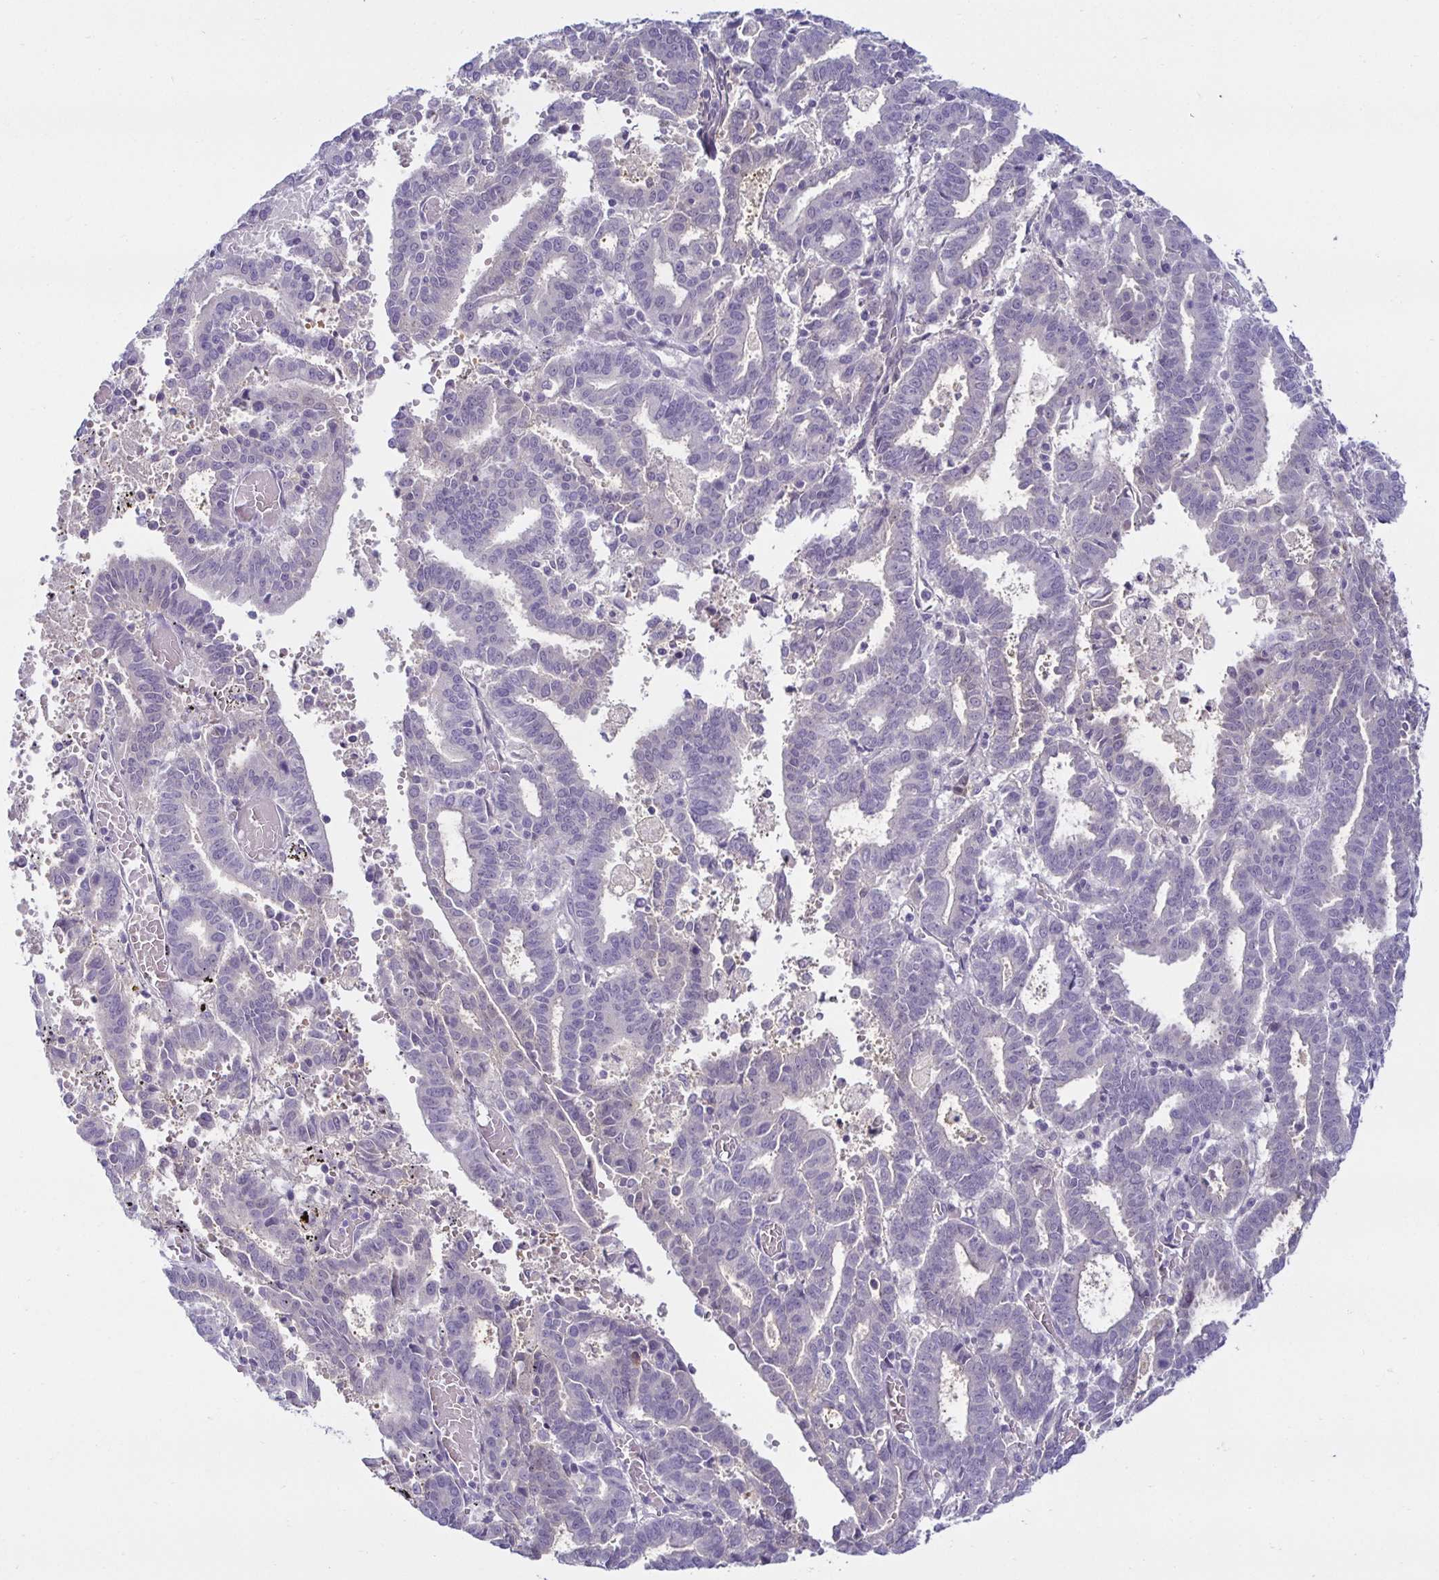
{"staining": {"intensity": "negative", "quantity": "none", "location": "none"}, "tissue": "endometrial cancer", "cell_type": "Tumor cells", "image_type": "cancer", "snomed": [{"axis": "morphology", "description": "Adenocarcinoma, NOS"}, {"axis": "topography", "description": "Uterus"}], "caption": "A micrograph of human endometrial cancer (adenocarcinoma) is negative for staining in tumor cells. The staining is performed using DAB brown chromogen with nuclei counter-stained in using hematoxylin.", "gene": "MON2", "patient": {"sex": "female", "age": 83}}